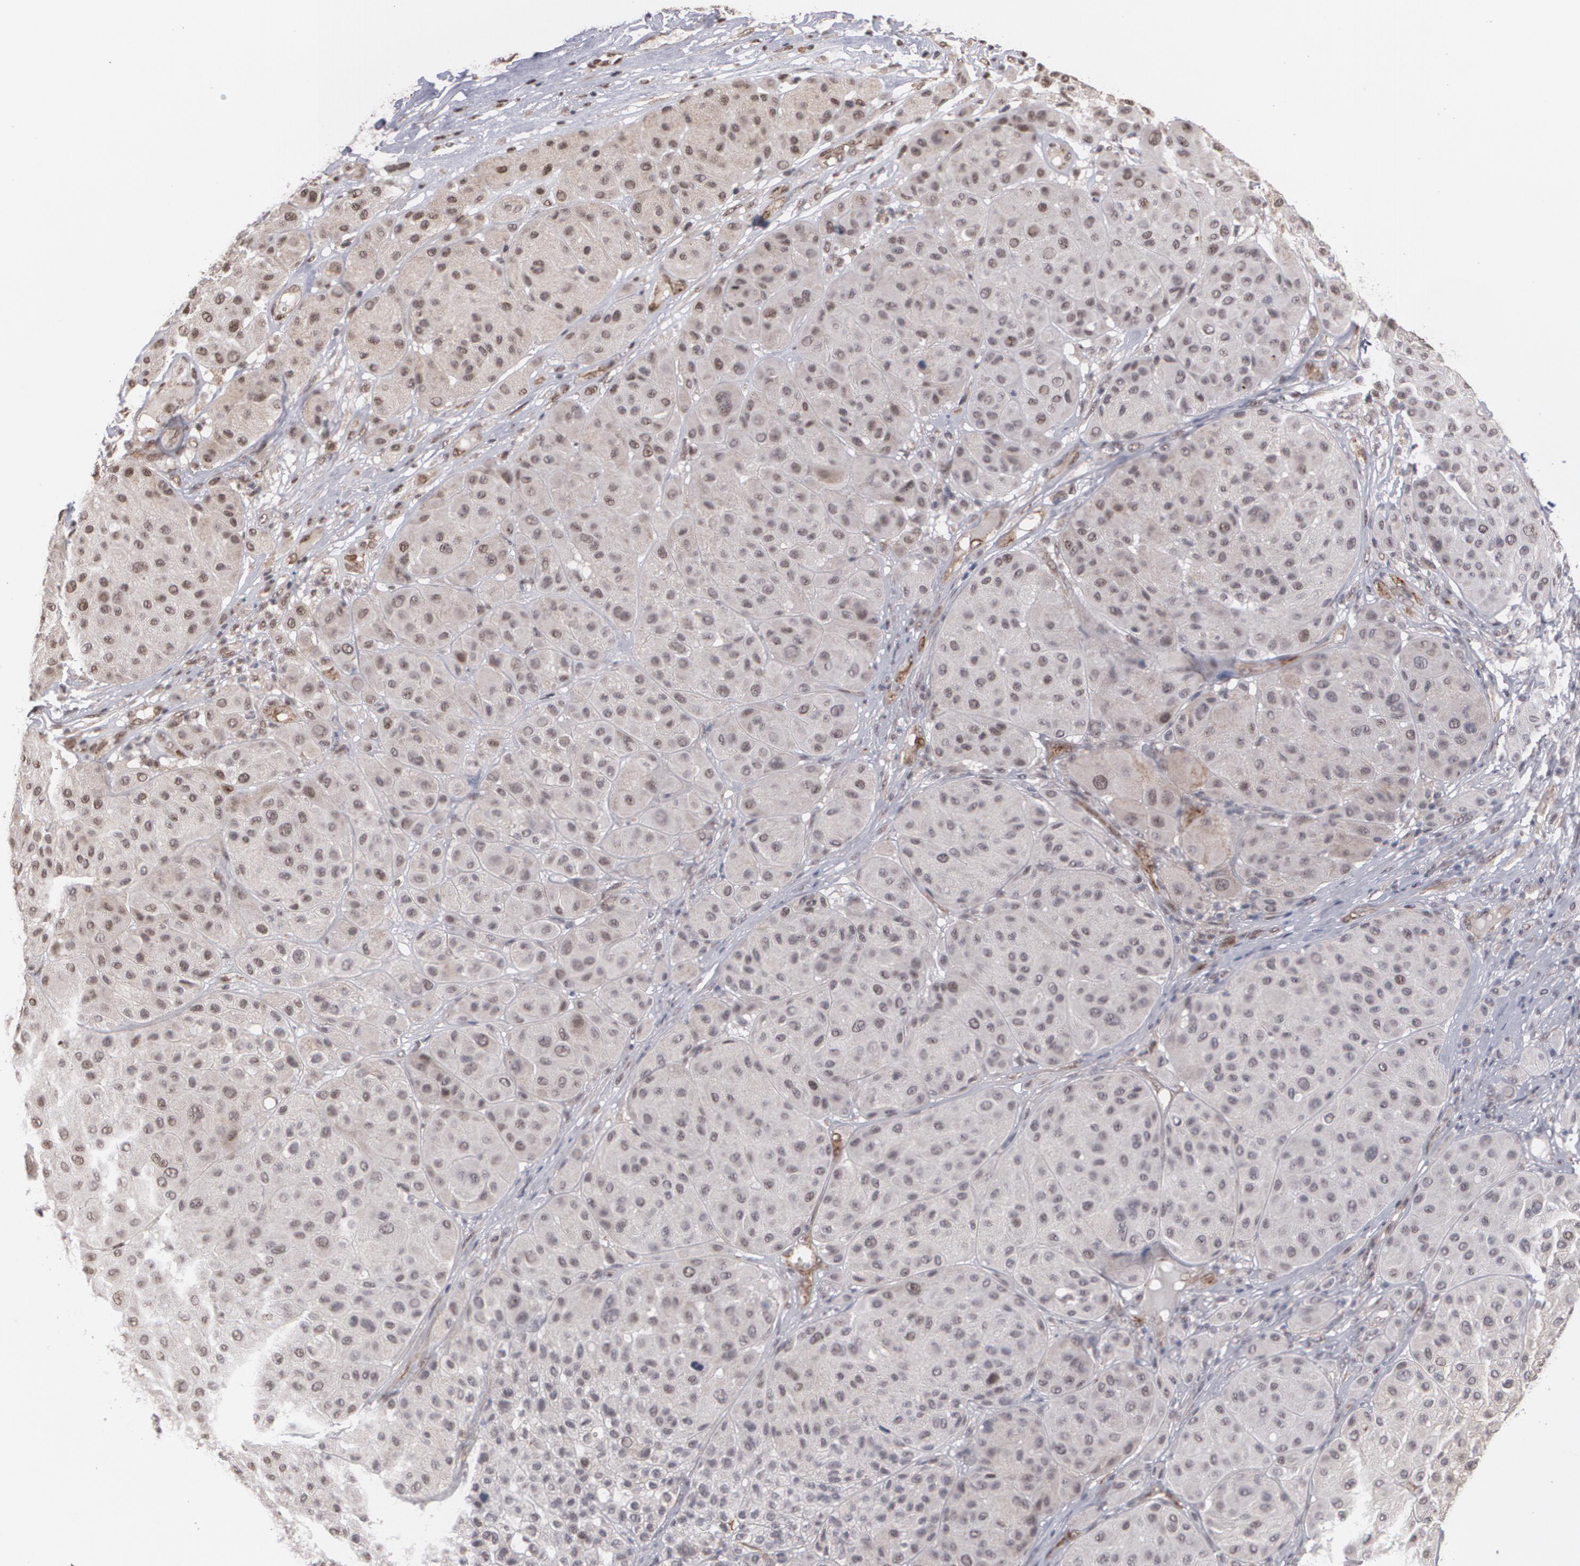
{"staining": {"intensity": "weak", "quantity": ">75%", "location": "cytoplasmic/membranous,nuclear"}, "tissue": "melanoma", "cell_type": "Tumor cells", "image_type": "cancer", "snomed": [{"axis": "morphology", "description": "Normal tissue, NOS"}, {"axis": "morphology", "description": "Malignant melanoma, Metastatic site"}, {"axis": "topography", "description": "Skin"}], "caption": "This micrograph displays immunohistochemistry staining of human melanoma, with low weak cytoplasmic/membranous and nuclear positivity in about >75% of tumor cells.", "gene": "ZNF75A", "patient": {"sex": "male", "age": 41}}